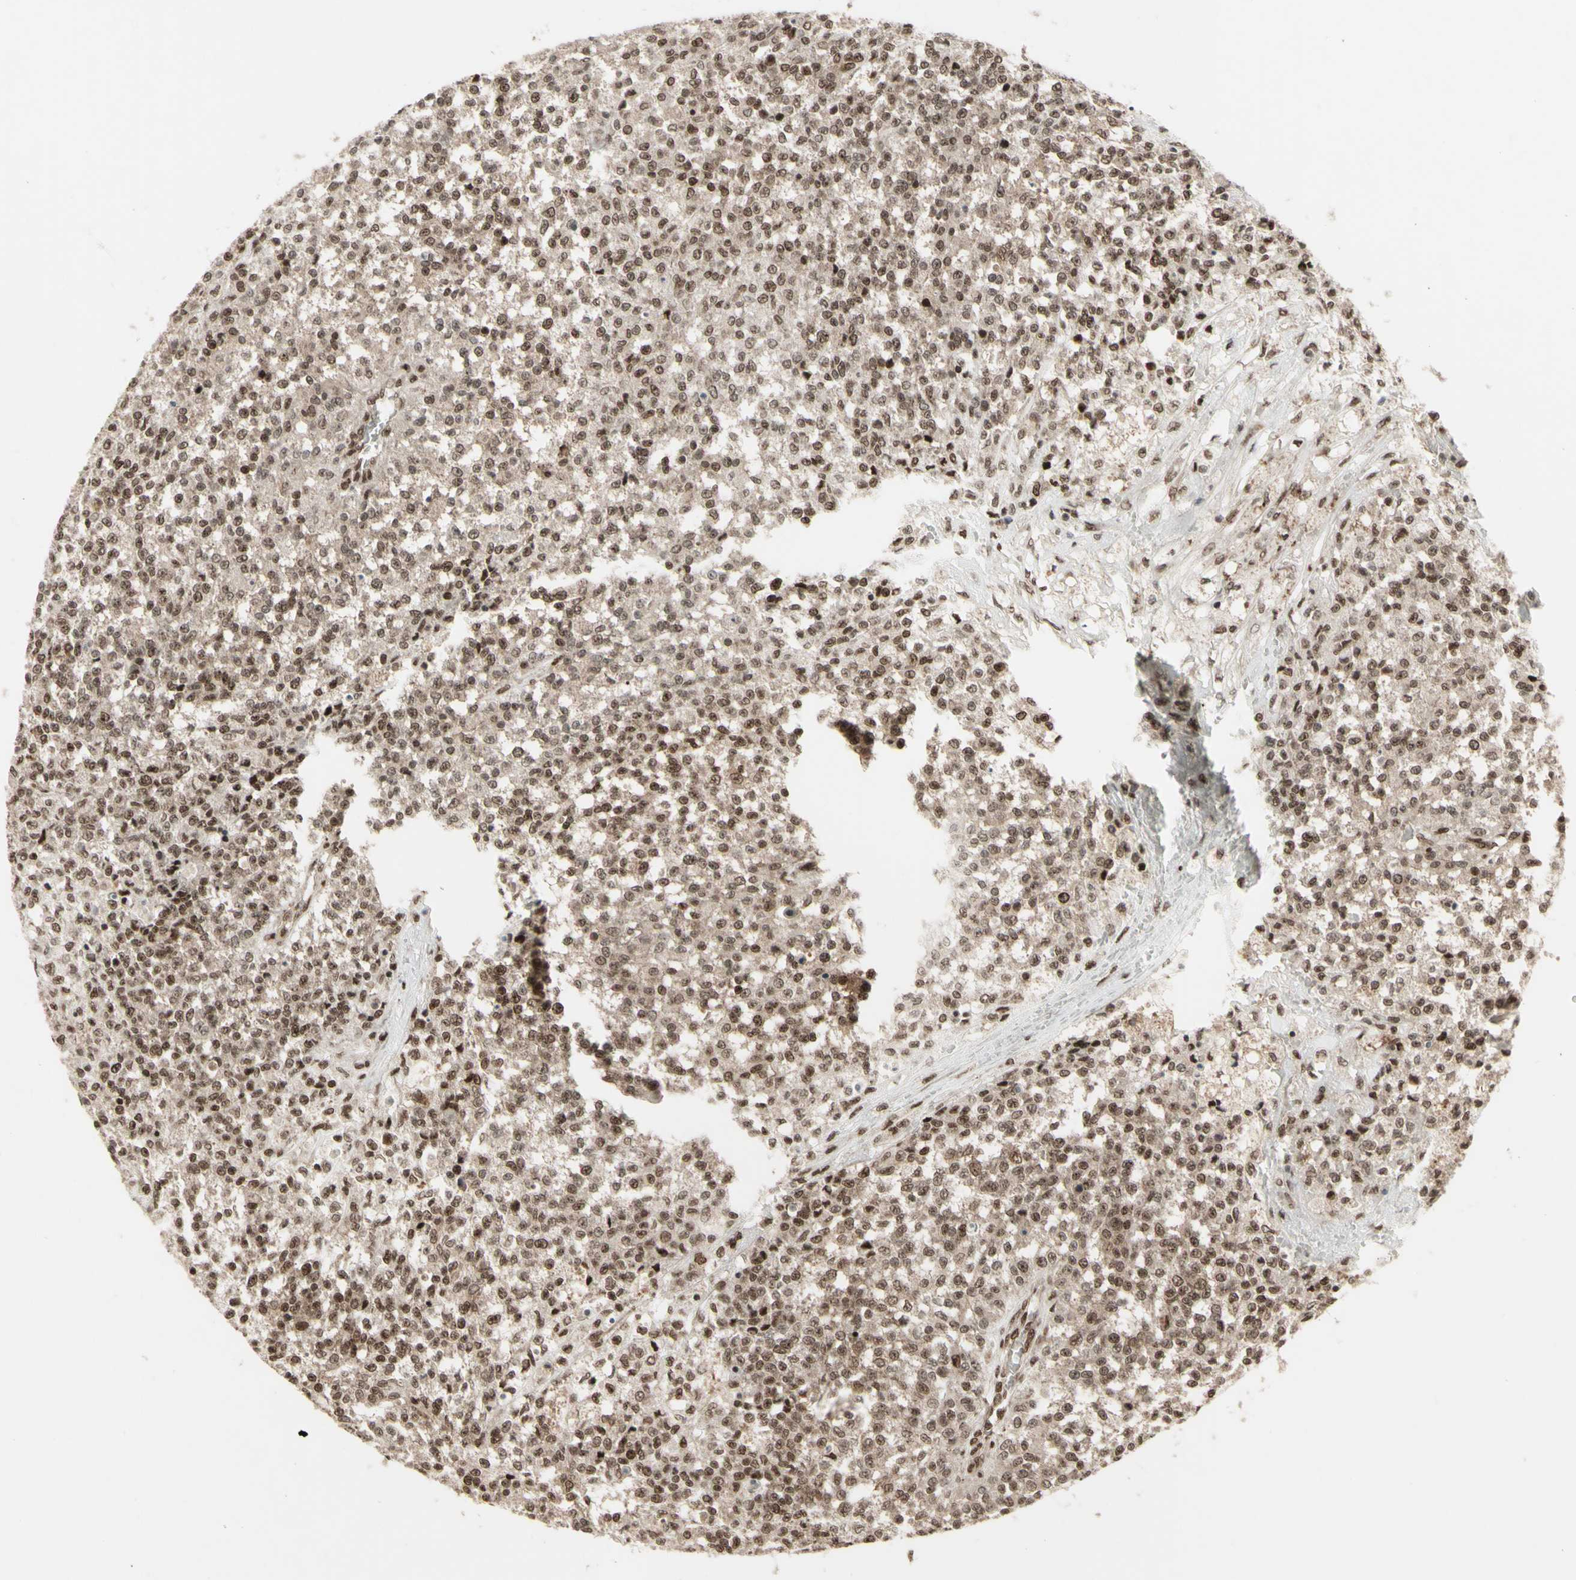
{"staining": {"intensity": "moderate", "quantity": ">75%", "location": "cytoplasmic/membranous,nuclear"}, "tissue": "testis cancer", "cell_type": "Tumor cells", "image_type": "cancer", "snomed": [{"axis": "morphology", "description": "Seminoma, NOS"}, {"axis": "topography", "description": "Testis"}], "caption": "Human testis cancer (seminoma) stained with a protein marker reveals moderate staining in tumor cells.", "gene": "CBX1", "patient": {"sex": "male", "age": 59}}